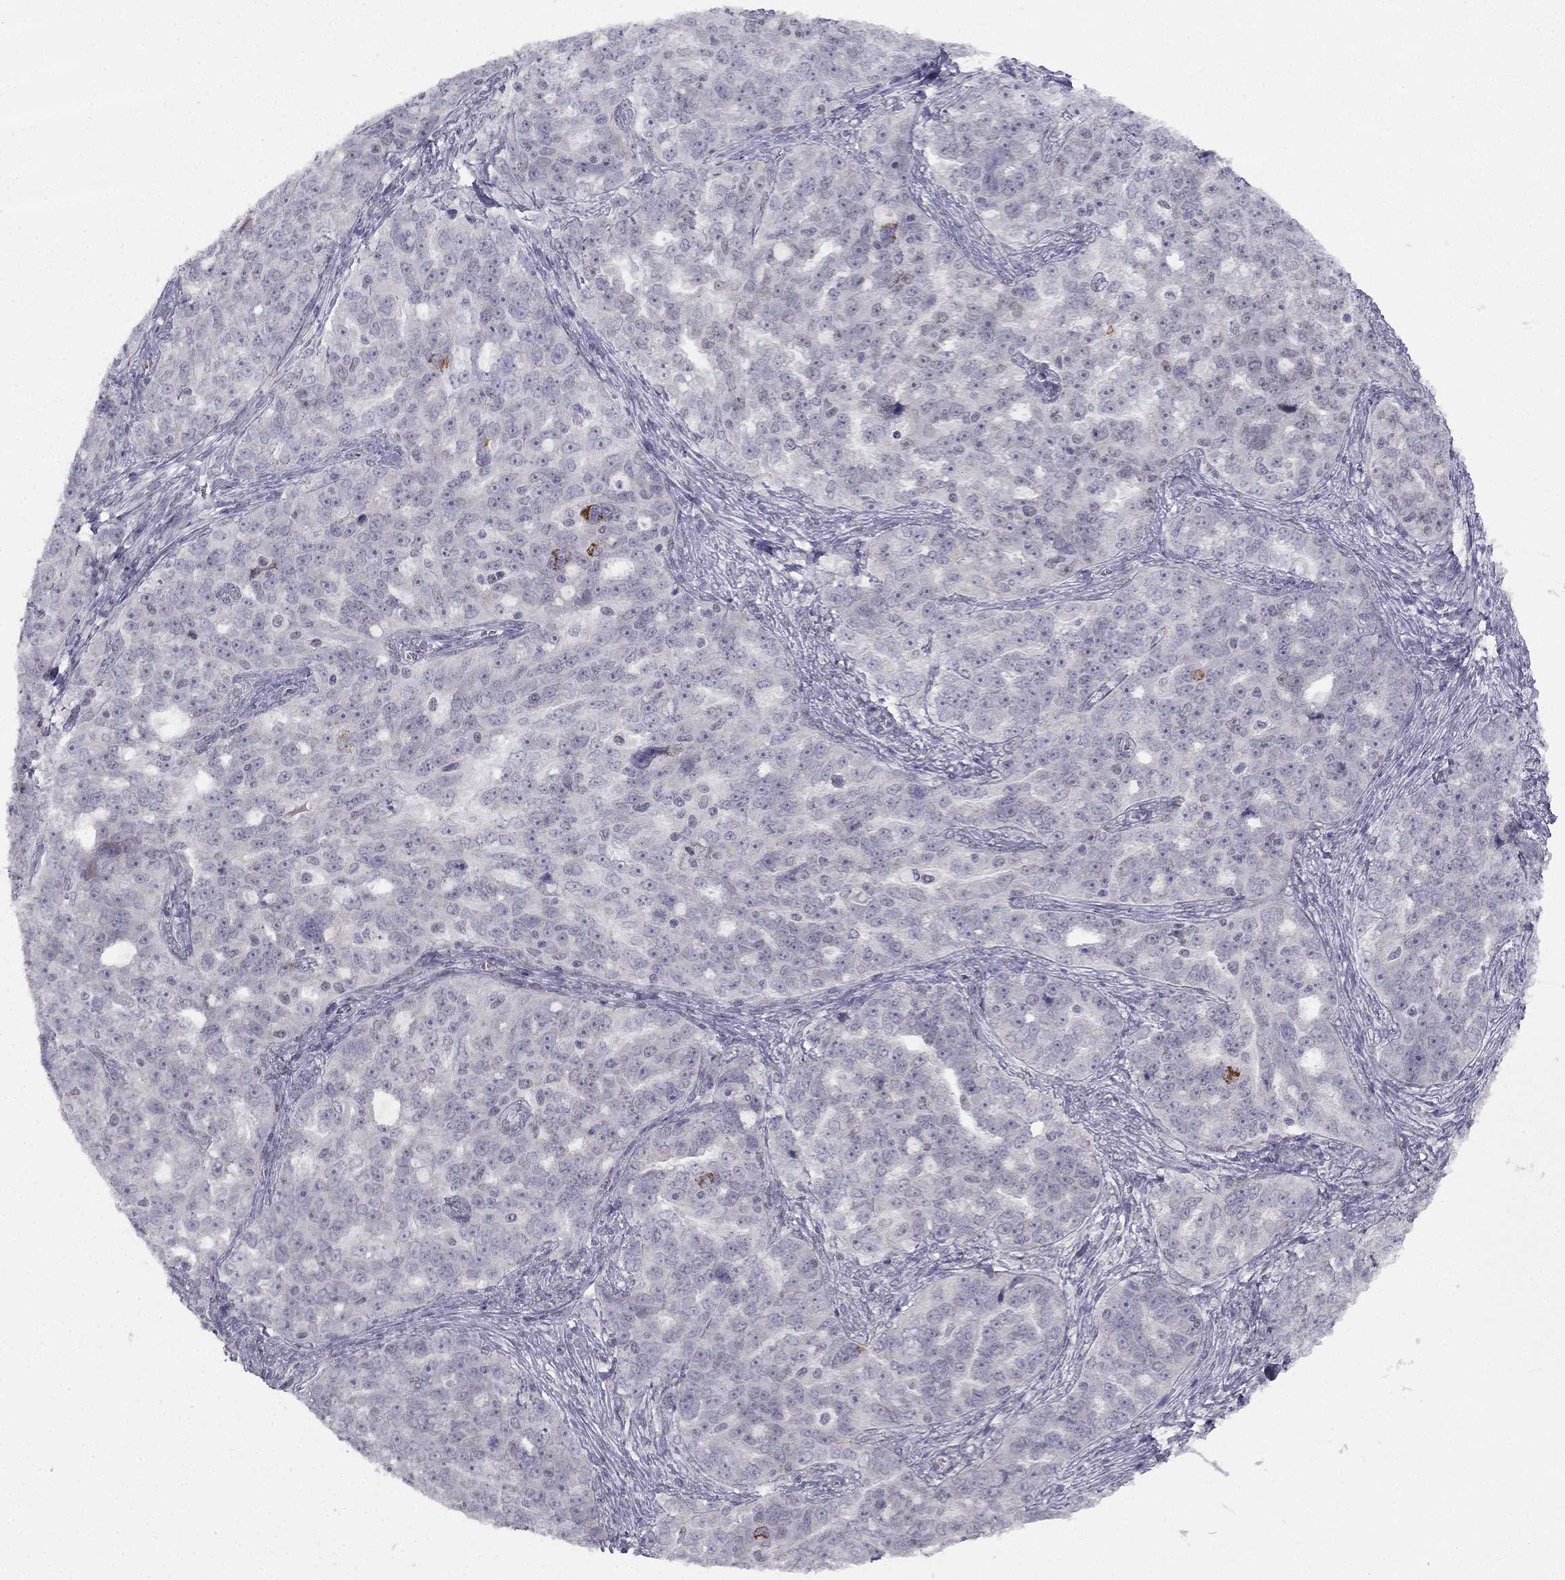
{"staining": {"intensity": "strong", "quantity": "<25%", "location": "cytoplasmic/membranous"}, "tissue": "ovarian cancer", "cell_type": "Tumor cells", "image_type": "cancer", "snomed": [{"axis": "morphology", "description": "Cystadenocarcinoma, serous, NOS"}, {"axis": "topography", "description": "Ovary"}], "caption": "Serous cystadenocarcinoma (ovarian) stained with a protein marker shows strong staining in tumor cells.", "gene": "TRPS1", "patient": {"sex": "female", "age": 51}}